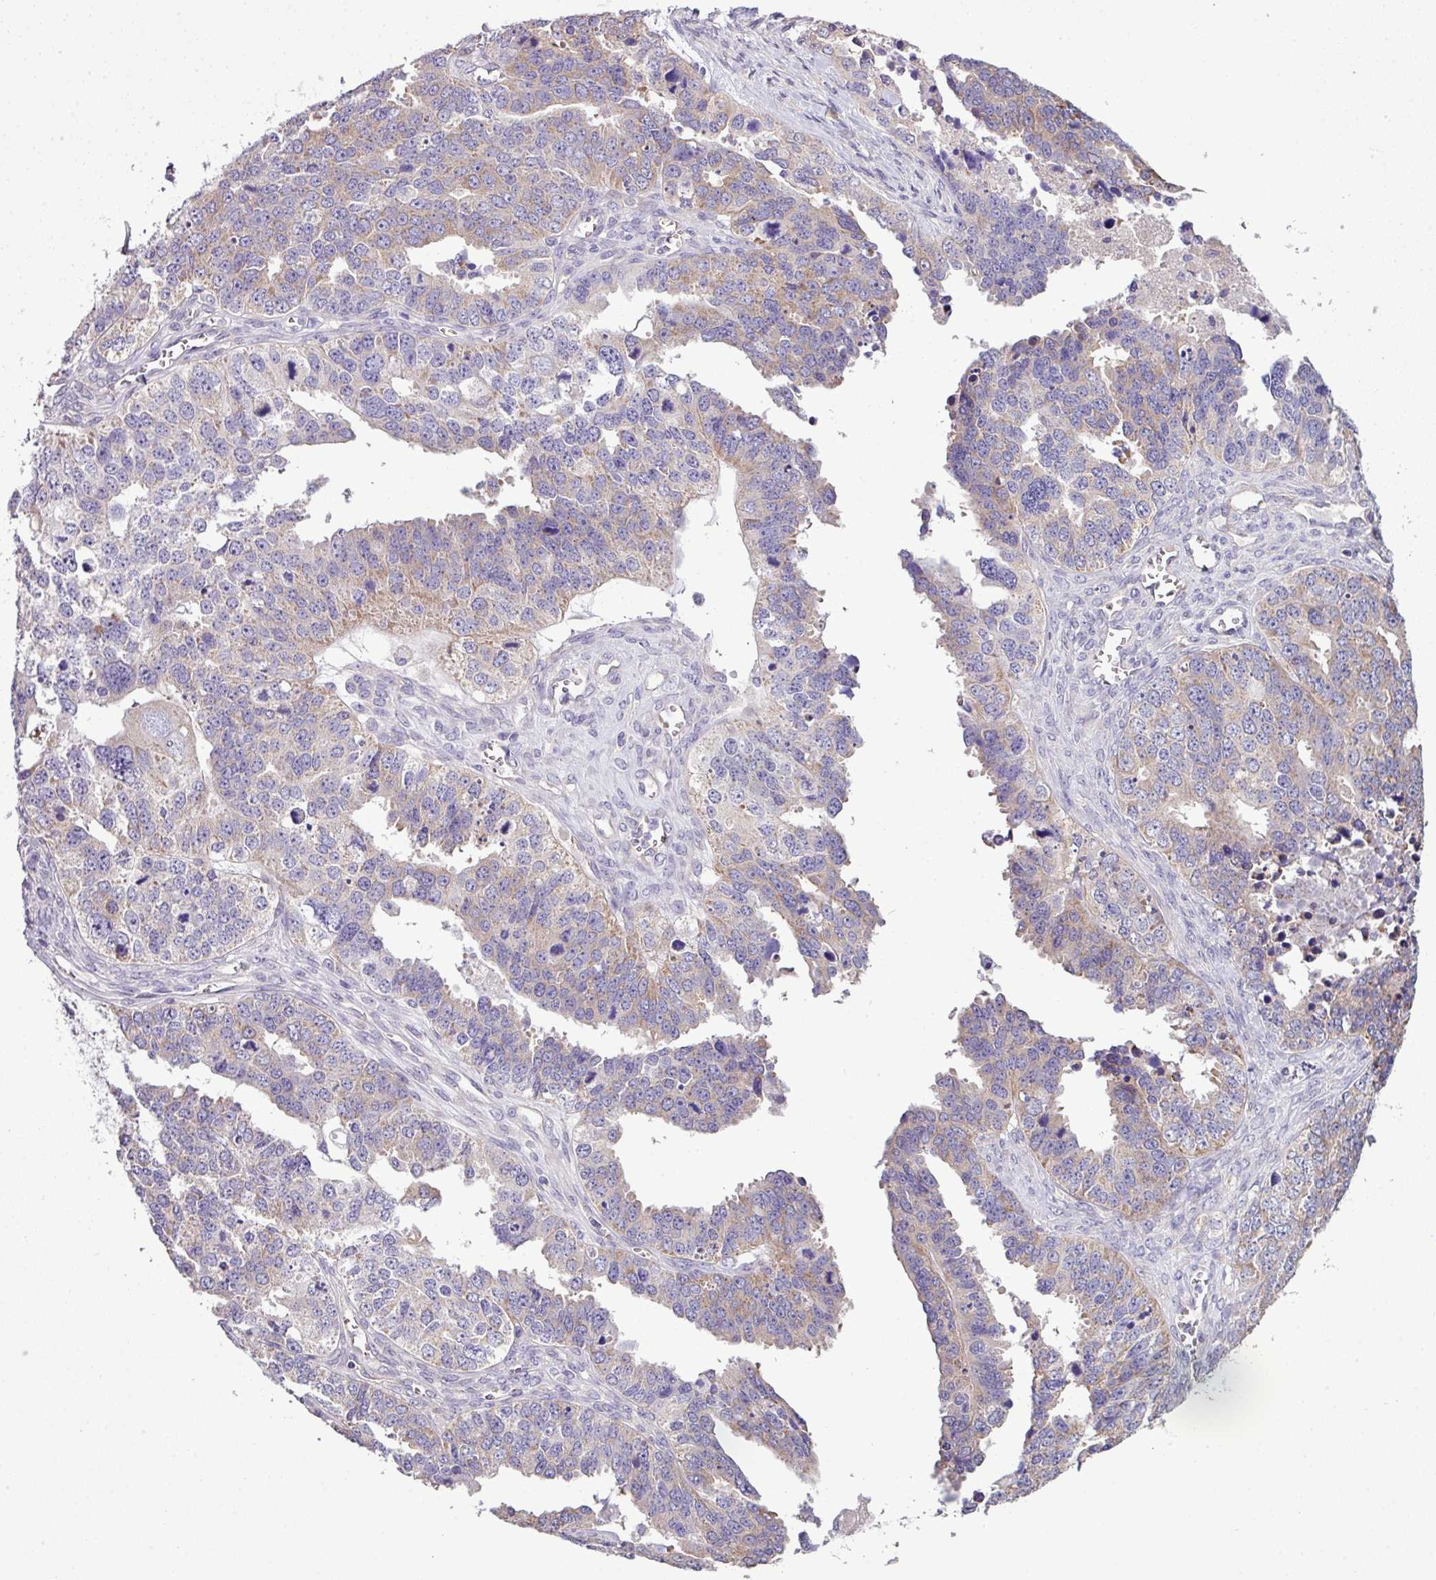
{"staining": {"intensity": "weak", "quantity": "<25%", "location": "cytoplasmic/membranous"}, "tissue": "ovarian cancer", "cell_type": "Tumor cells", "image_type": "cancer", "snomed": [{"axis": "morphology", "description": "Cystadenocarcinoma, serous, NOS"}, {"axis": "topography", "description": "Ovary"}], "caption": "Immunohistochemical staining of human ovarian serous cystadenocarcinoma reveals no significant staining in tumor cells.", "gene": "AGAP5", "patient": {"sex": "female", "age": 76}}